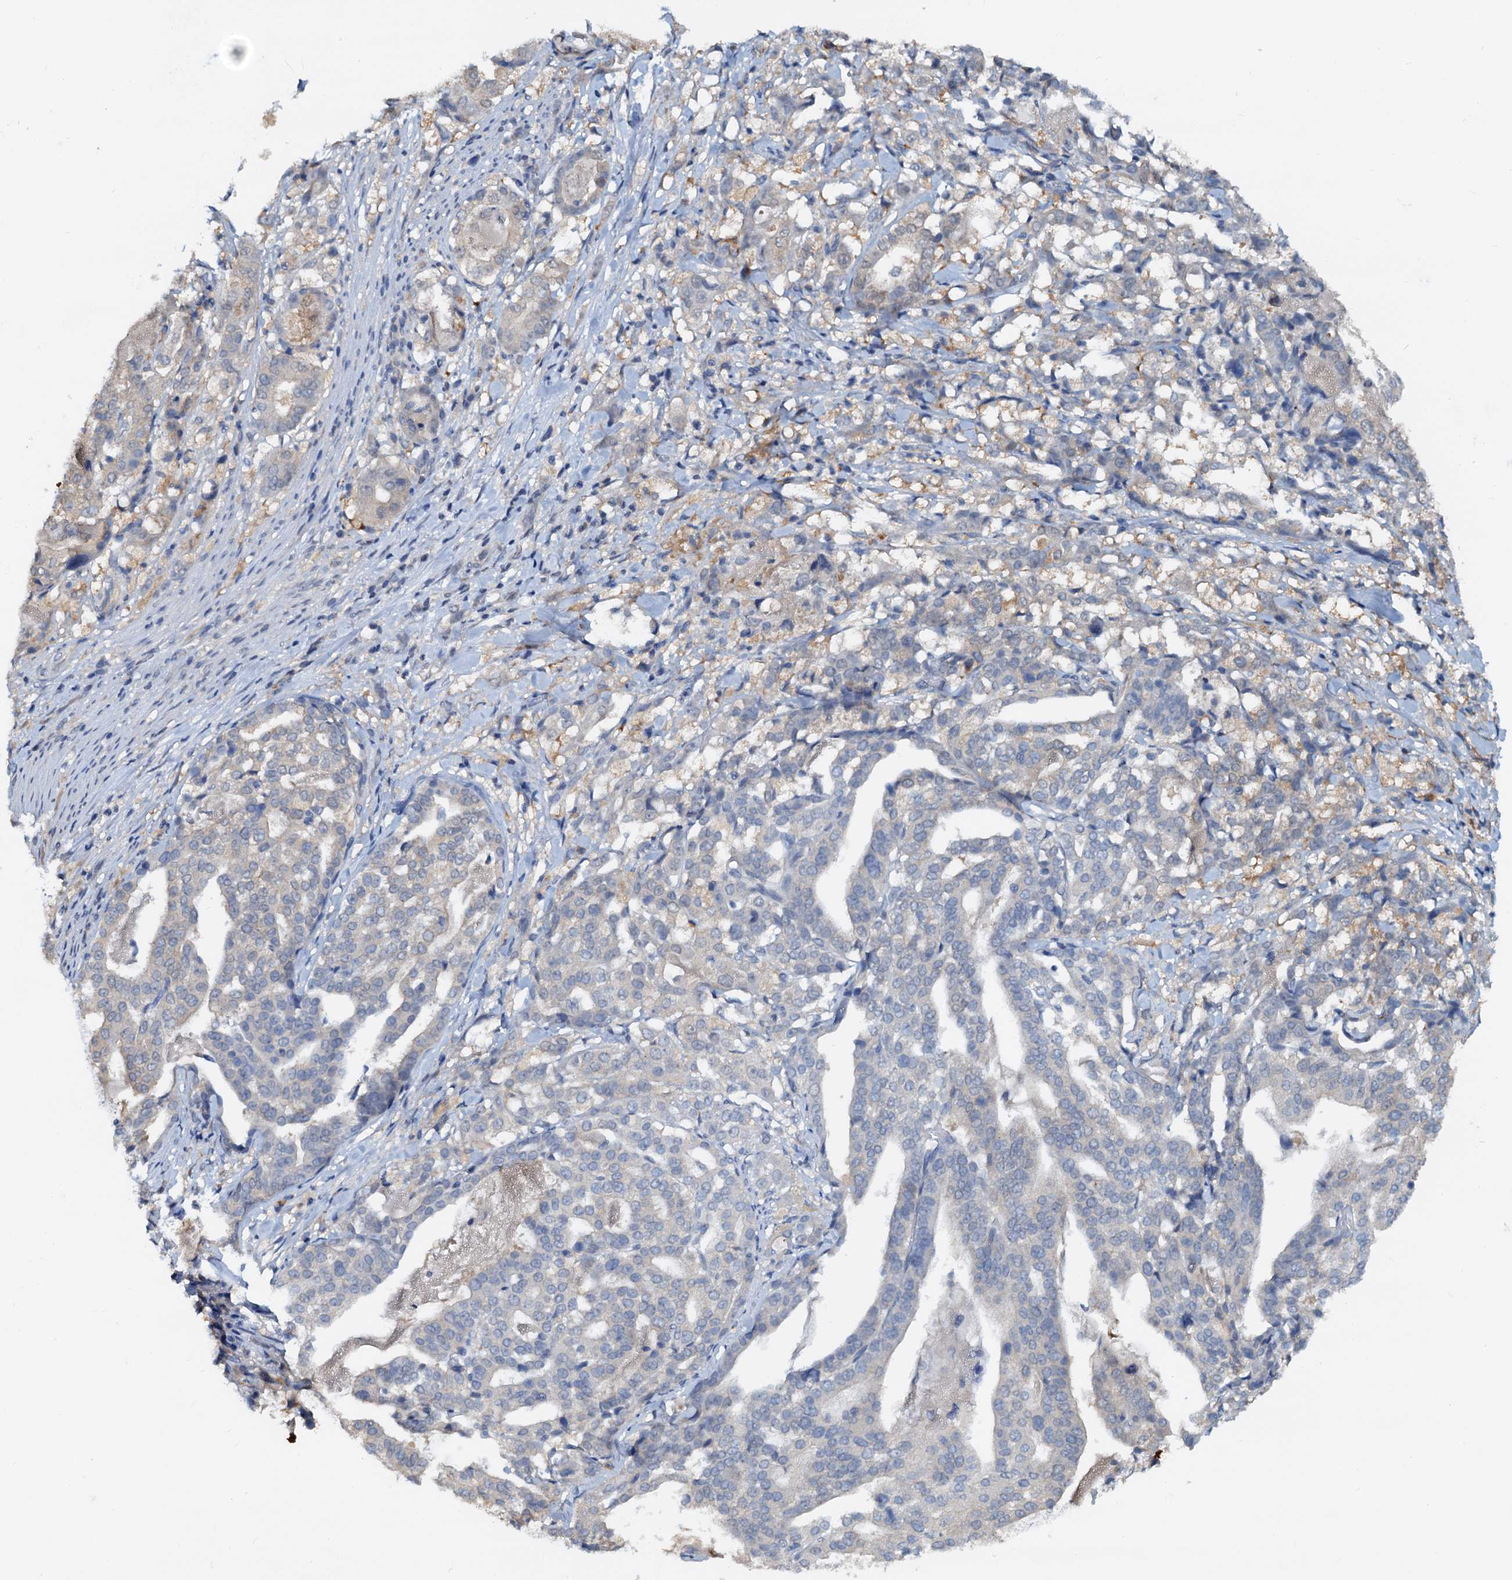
{"staining": {"intensity": "negative", "quantity": "none", "location": "none"}, "tissue": "stomach cancer", "cell_type": "Tumor cells", "image_type": "cancer", "snomed": [{"axis": "morphology", "description": "Adenocarcinoma, NOS"}, {"axis": "topography", "description": "Stomach"}], "caption": "High magnification brightfield microscopy of stomach adenocarcinoma stained with DAB (3,3'-diaminobenzidine) (brown) and counterstained with hematoxylin (blue): tumor cells show no significant expression.", "gene": "PTGES3", "patient": {"sex": "male", "age": 48}}